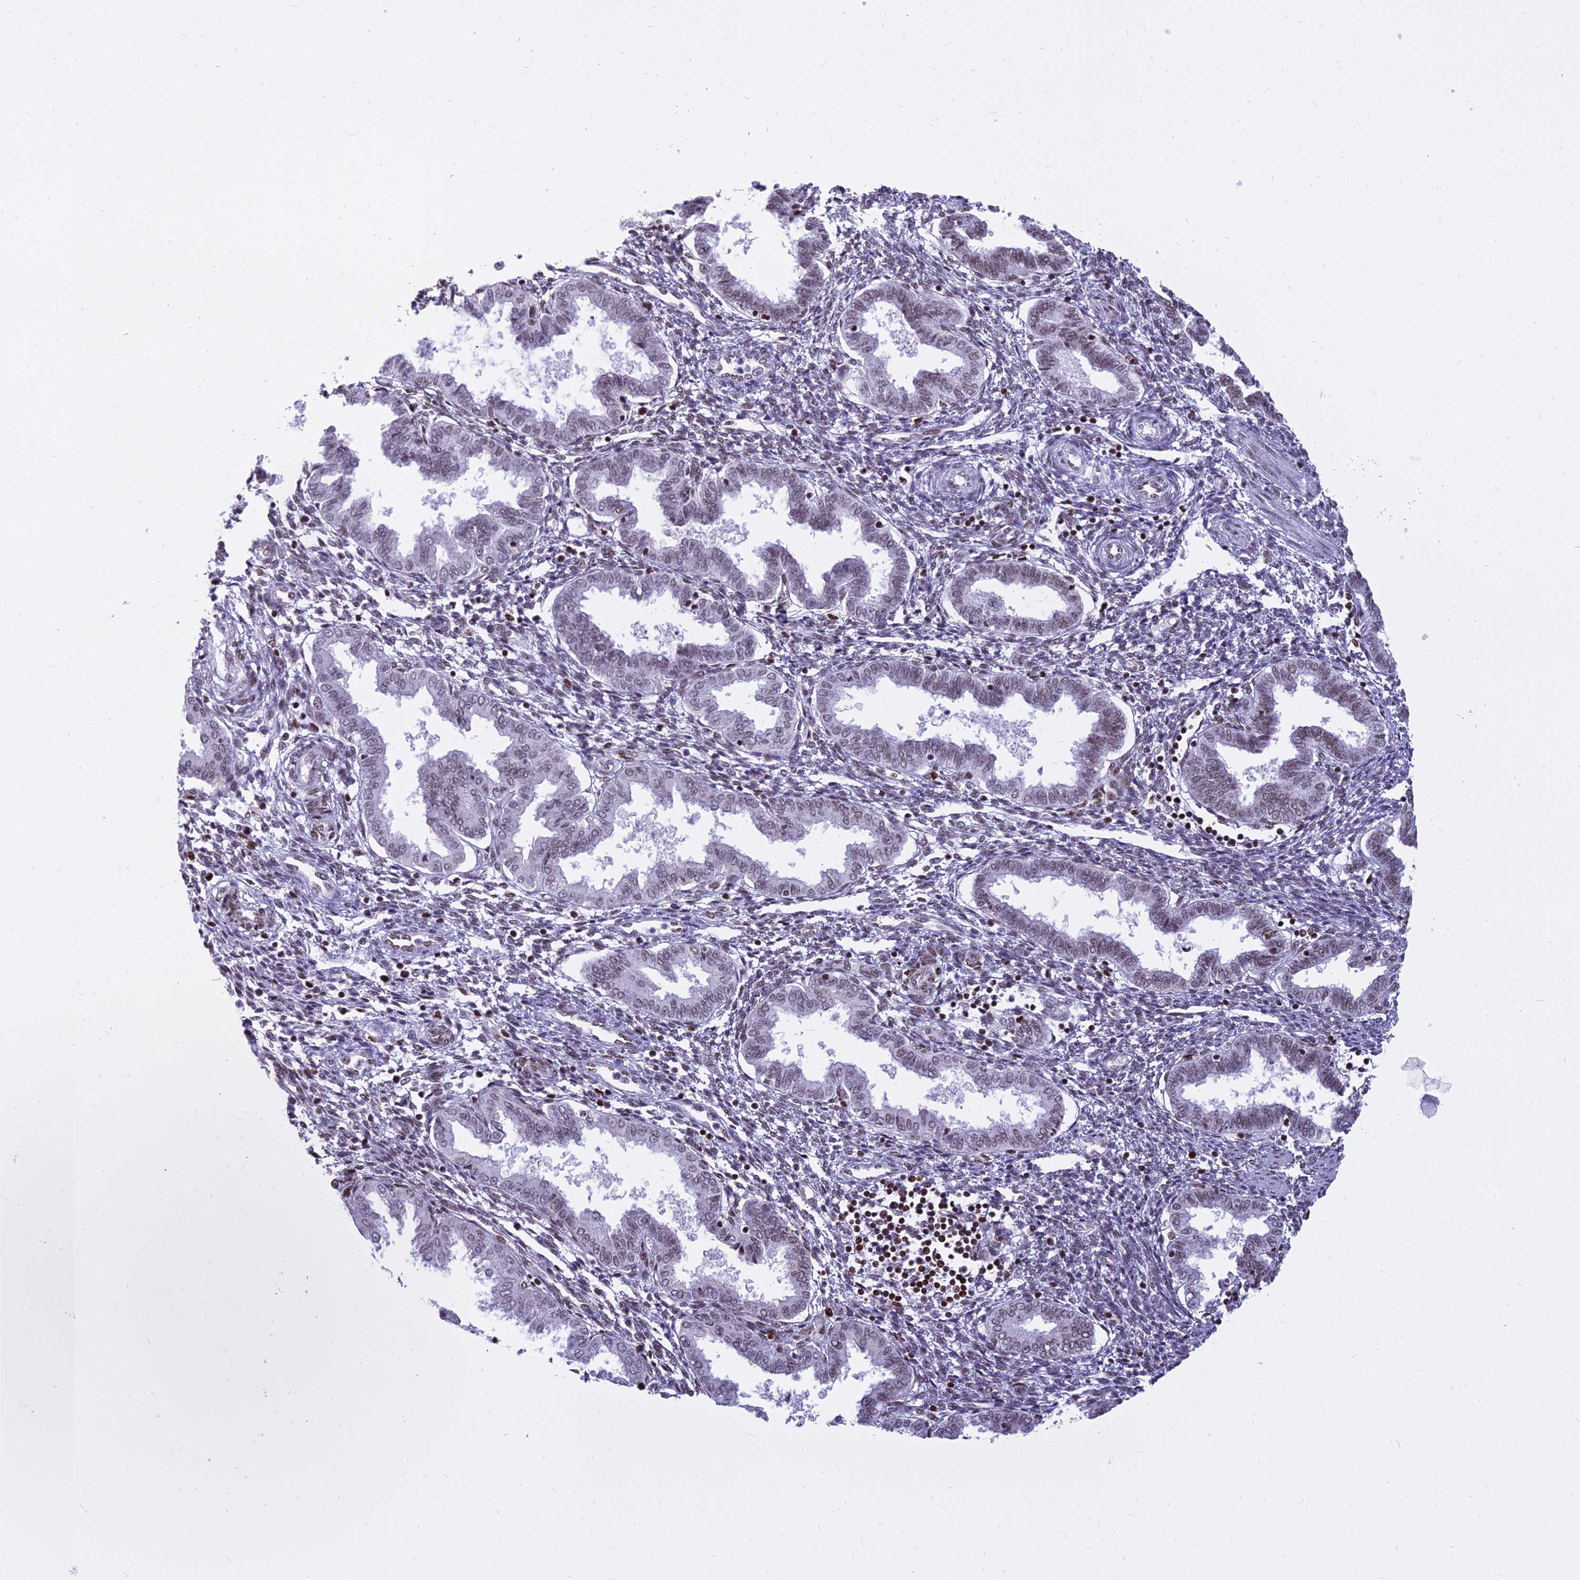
{"staining": {"intensity": "moderate", "quantity": "25%-75%", "location": "nuclear"}, "tissue": "endometrium", "cell_type": "Cells in endometrial stroma", "image_type": "normal", "snomed": [{"axis": "morphology", "description": "Normal tissue, NOS"}, {"axis": "topography", "description": "Endometrium"}], "caption": "Cells in endometrial stroma reveal moderate nuclear positivity in about 25%-75% of cells in normal endometrium.", "gene": "PARP1", "patient": {"sex": "female", "age": 33}}